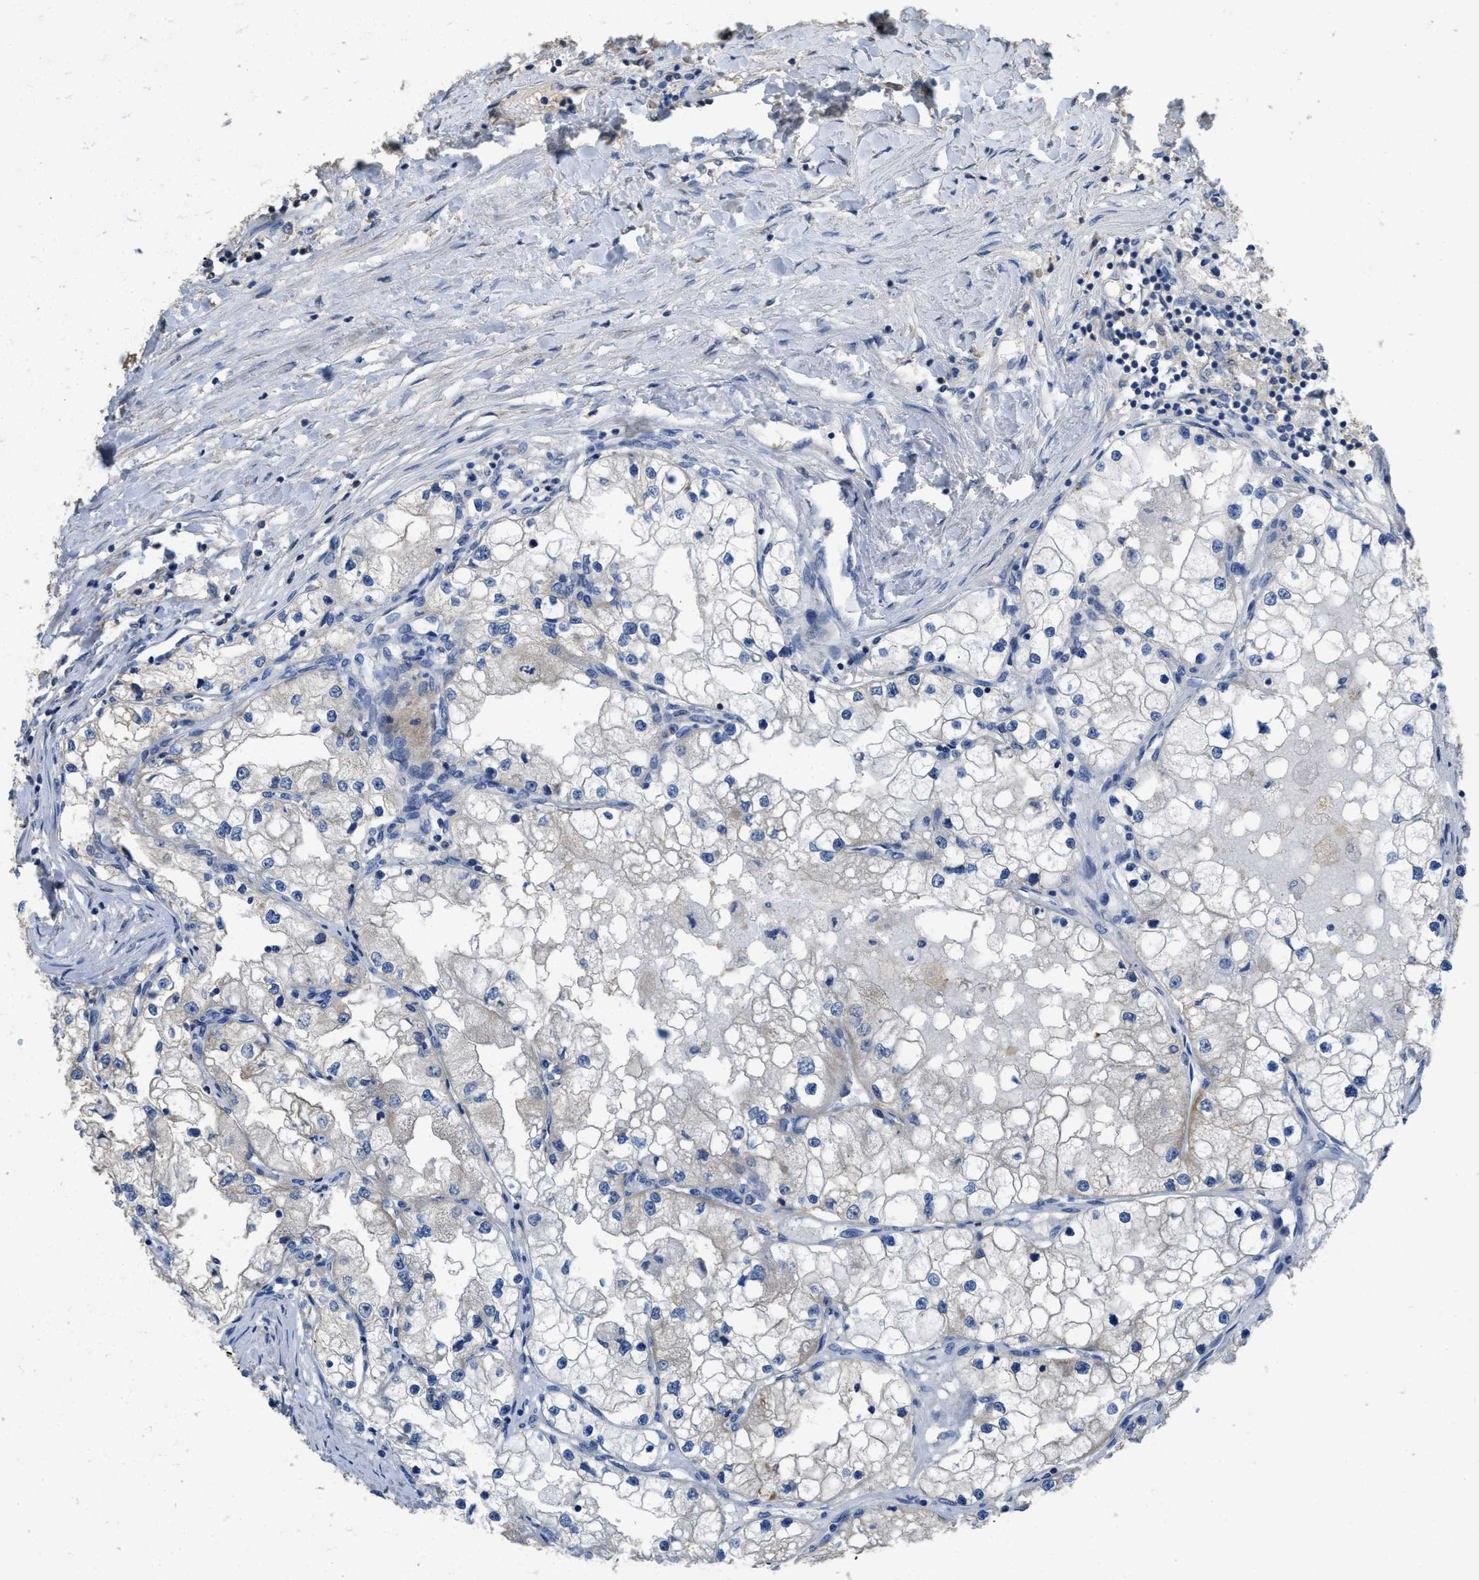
{"staining": {"intensity": "weak", "quantity": "25%-75%", "location": "cytoplasmic/membranous"}, "tissue": "renal cancer", "cell_type": "Tumor cells", "image_type": "cancer", "snomed": [{"axis": "morphology", "description": "Adenocarcinoma, NOS"}, {"axis": "topography", "description": "Kidney"}], "caption": "Renal adenocarcinoma stained with immunohistochemistry (IHC) demonstrates weak cytoplasmic/membranous expression in approximately 25%-75% of tumor cells.", "gene": "SFXN2", "patient": {"sex": "male", "age": 68}}